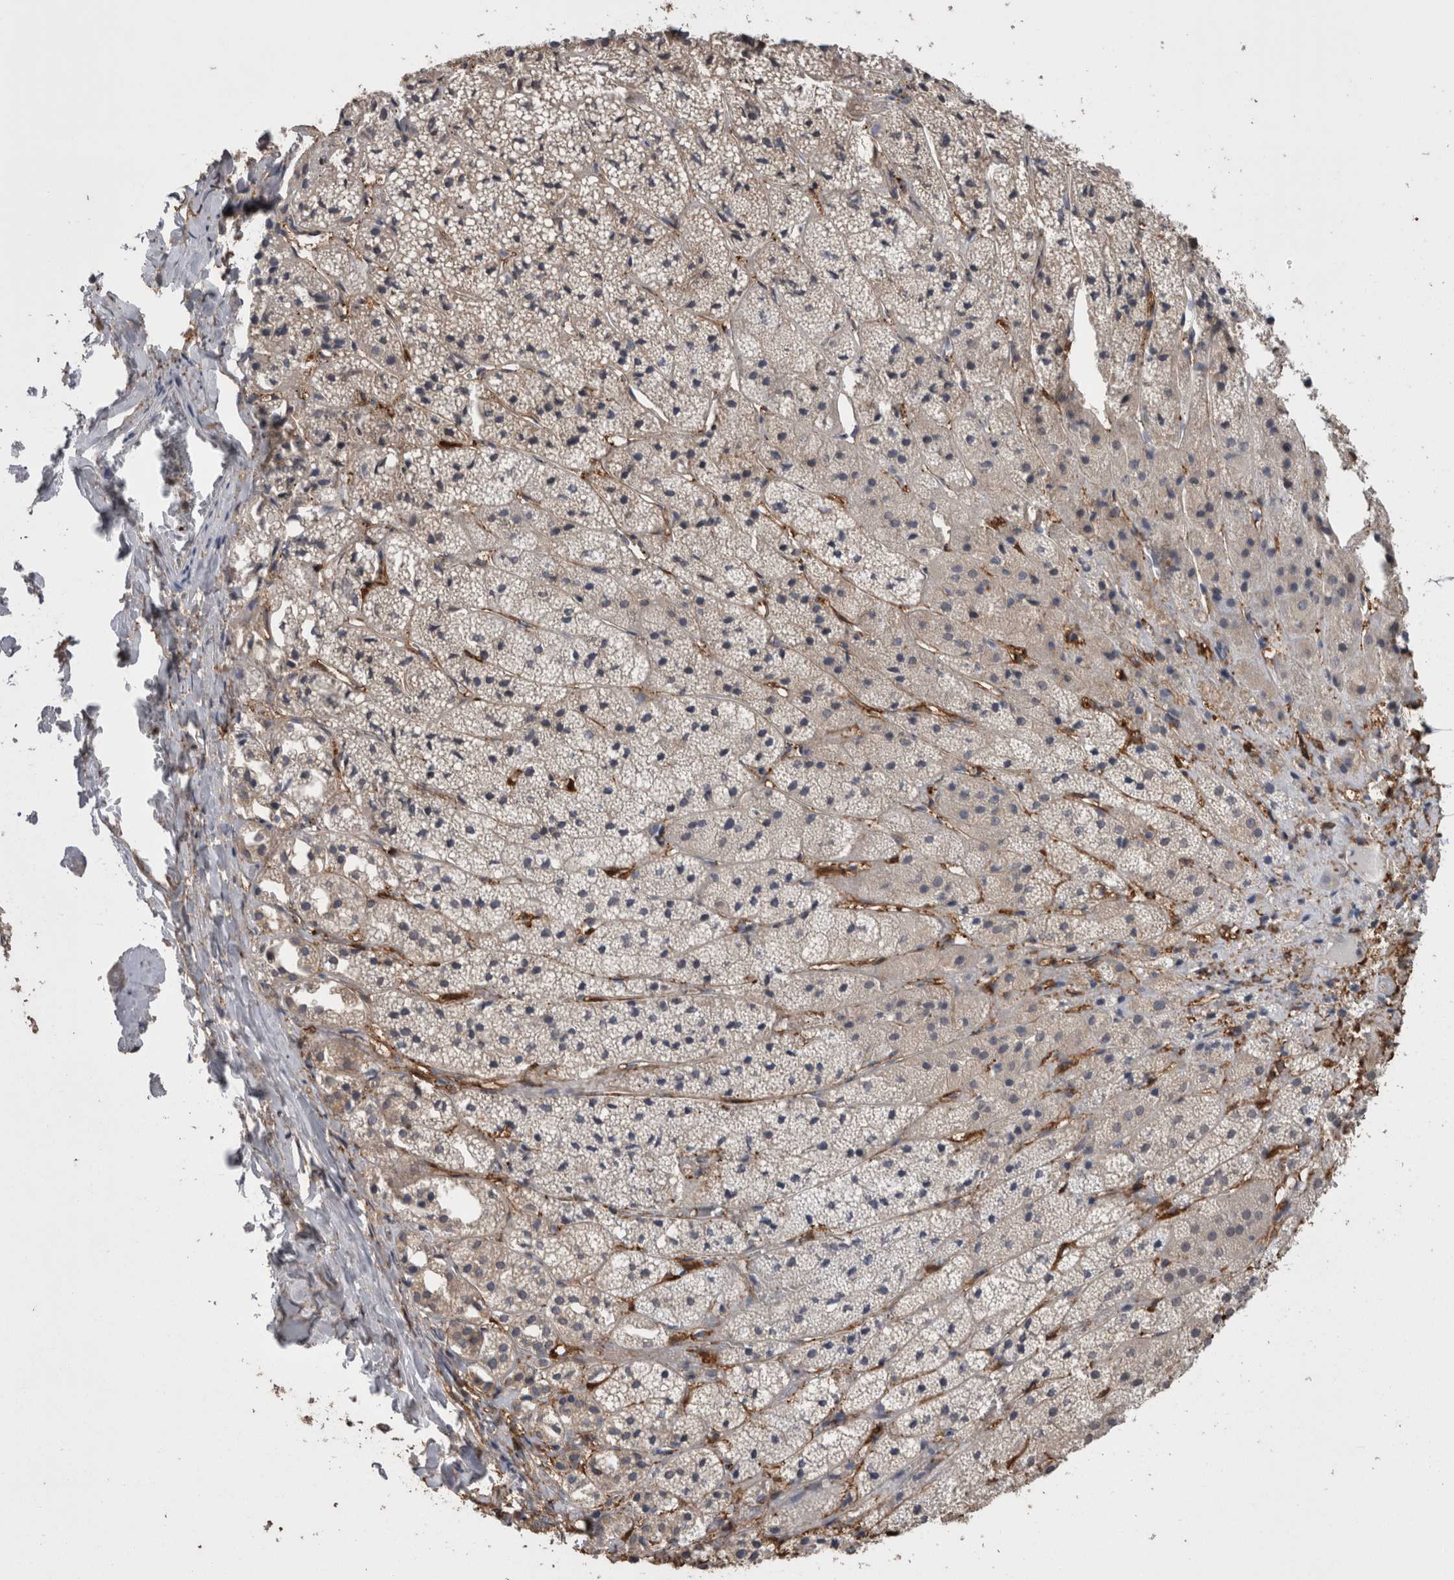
{"staining": {"intensity": "negative", "quantity": "none", "location": "none"}, "tissue": "adrenal gland", "cell_type": "Glandular cells", "image_type": "normal", "snomed": [{"axis": "morphology", "description": "Normal tissue, NOS"}, {"axis": "topography", "description": "Adrenal gland"}], "caption": "Immunohistochemical staining of normal human adrenal gland displays no significant positivity in glandular cells. (Immunohistochemistry (ihc), brightfield microscopy, high magnification).", "gene": "DDX6", "patient": {"sex": "female", "age": 44}}